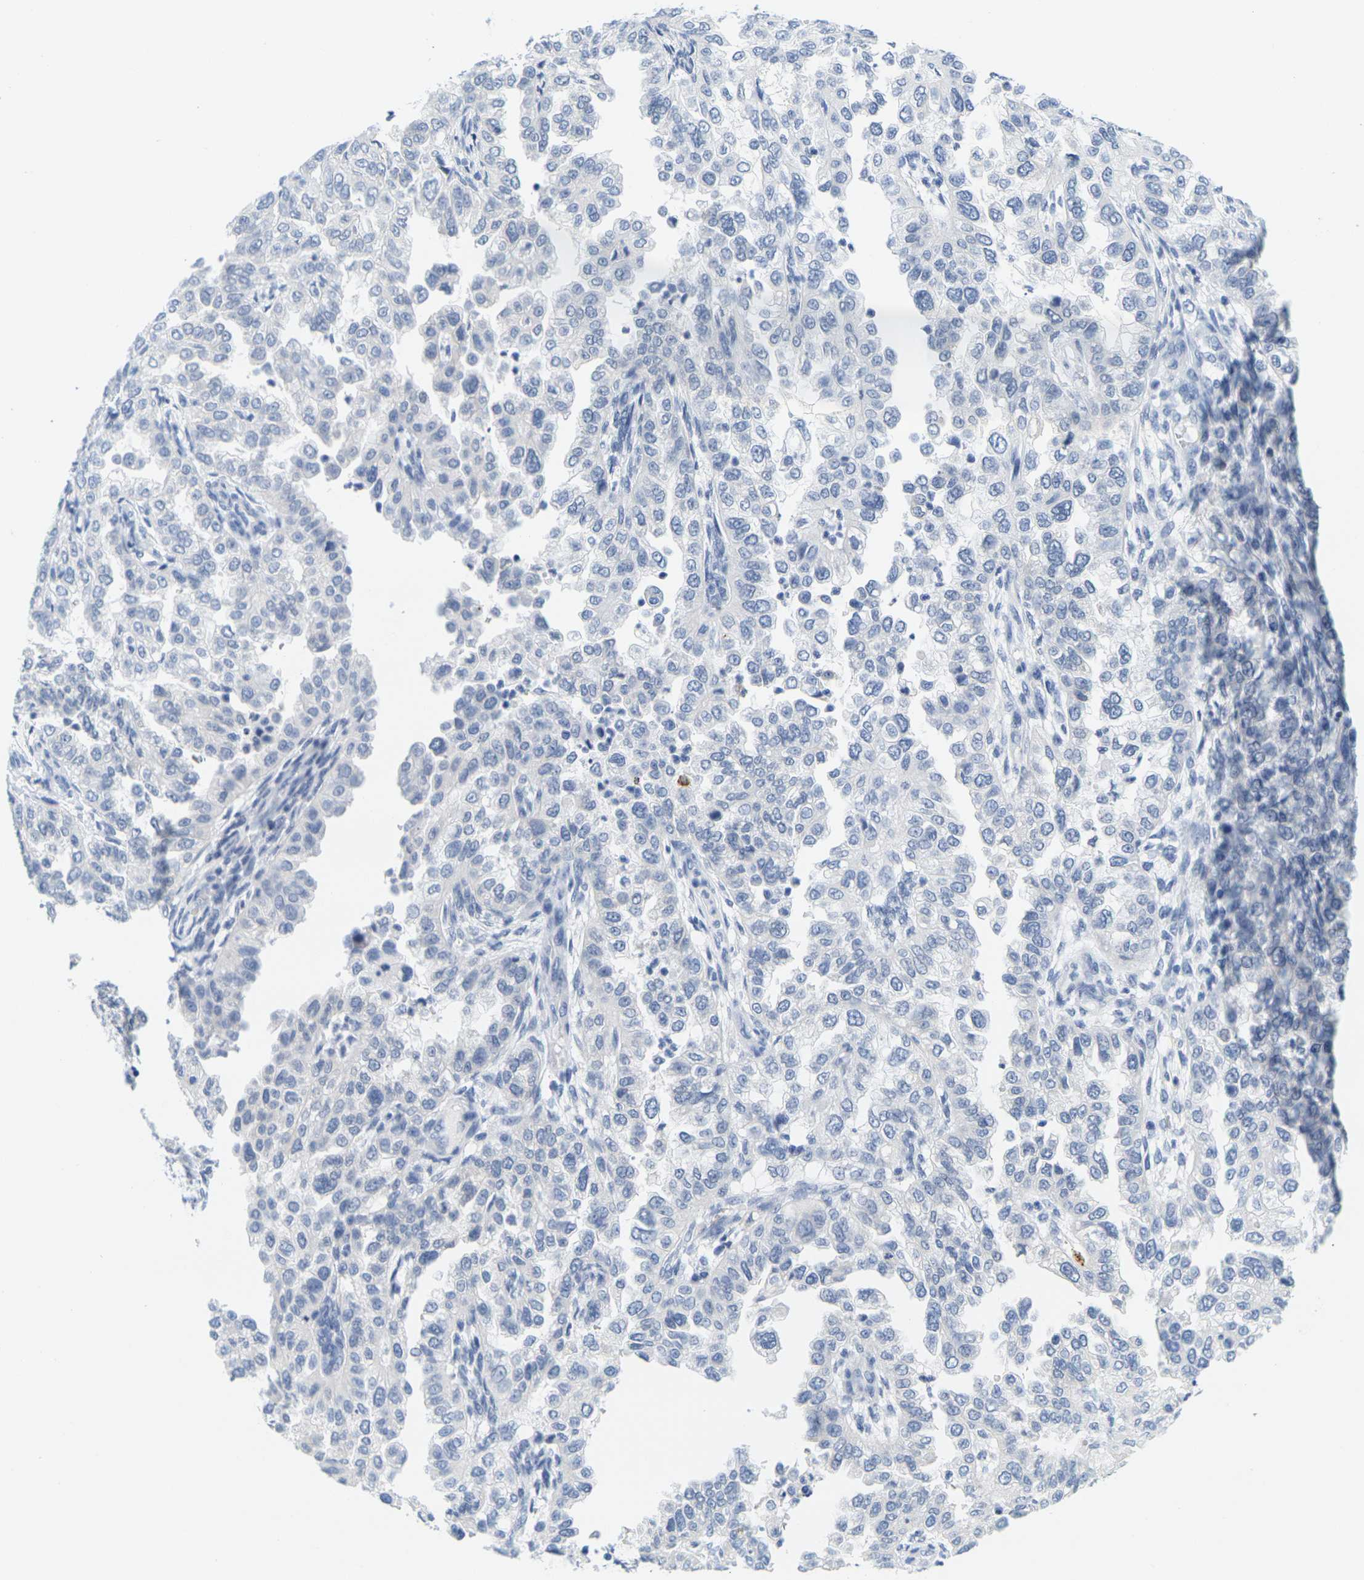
{"staining": {"intensity": "negative", "quantity": "none", "location": "none"}, "tissue": "endometrial cancer", "cell_type": "Tumor cells", "image_type": "cancer", "snomed": [{"axis": "morphology", "description": "Adenocarcinoma, NOS"}, {"axis": "topography", "description": "Endometrium"}], "caption": "The immunohistochemistry (IHC) photomicrograph has no significant positivity in tumor cells of endometrial cancer tissue.", "gene": "HLA-DOB", "patient": {"sex": "female", "age": 85}}